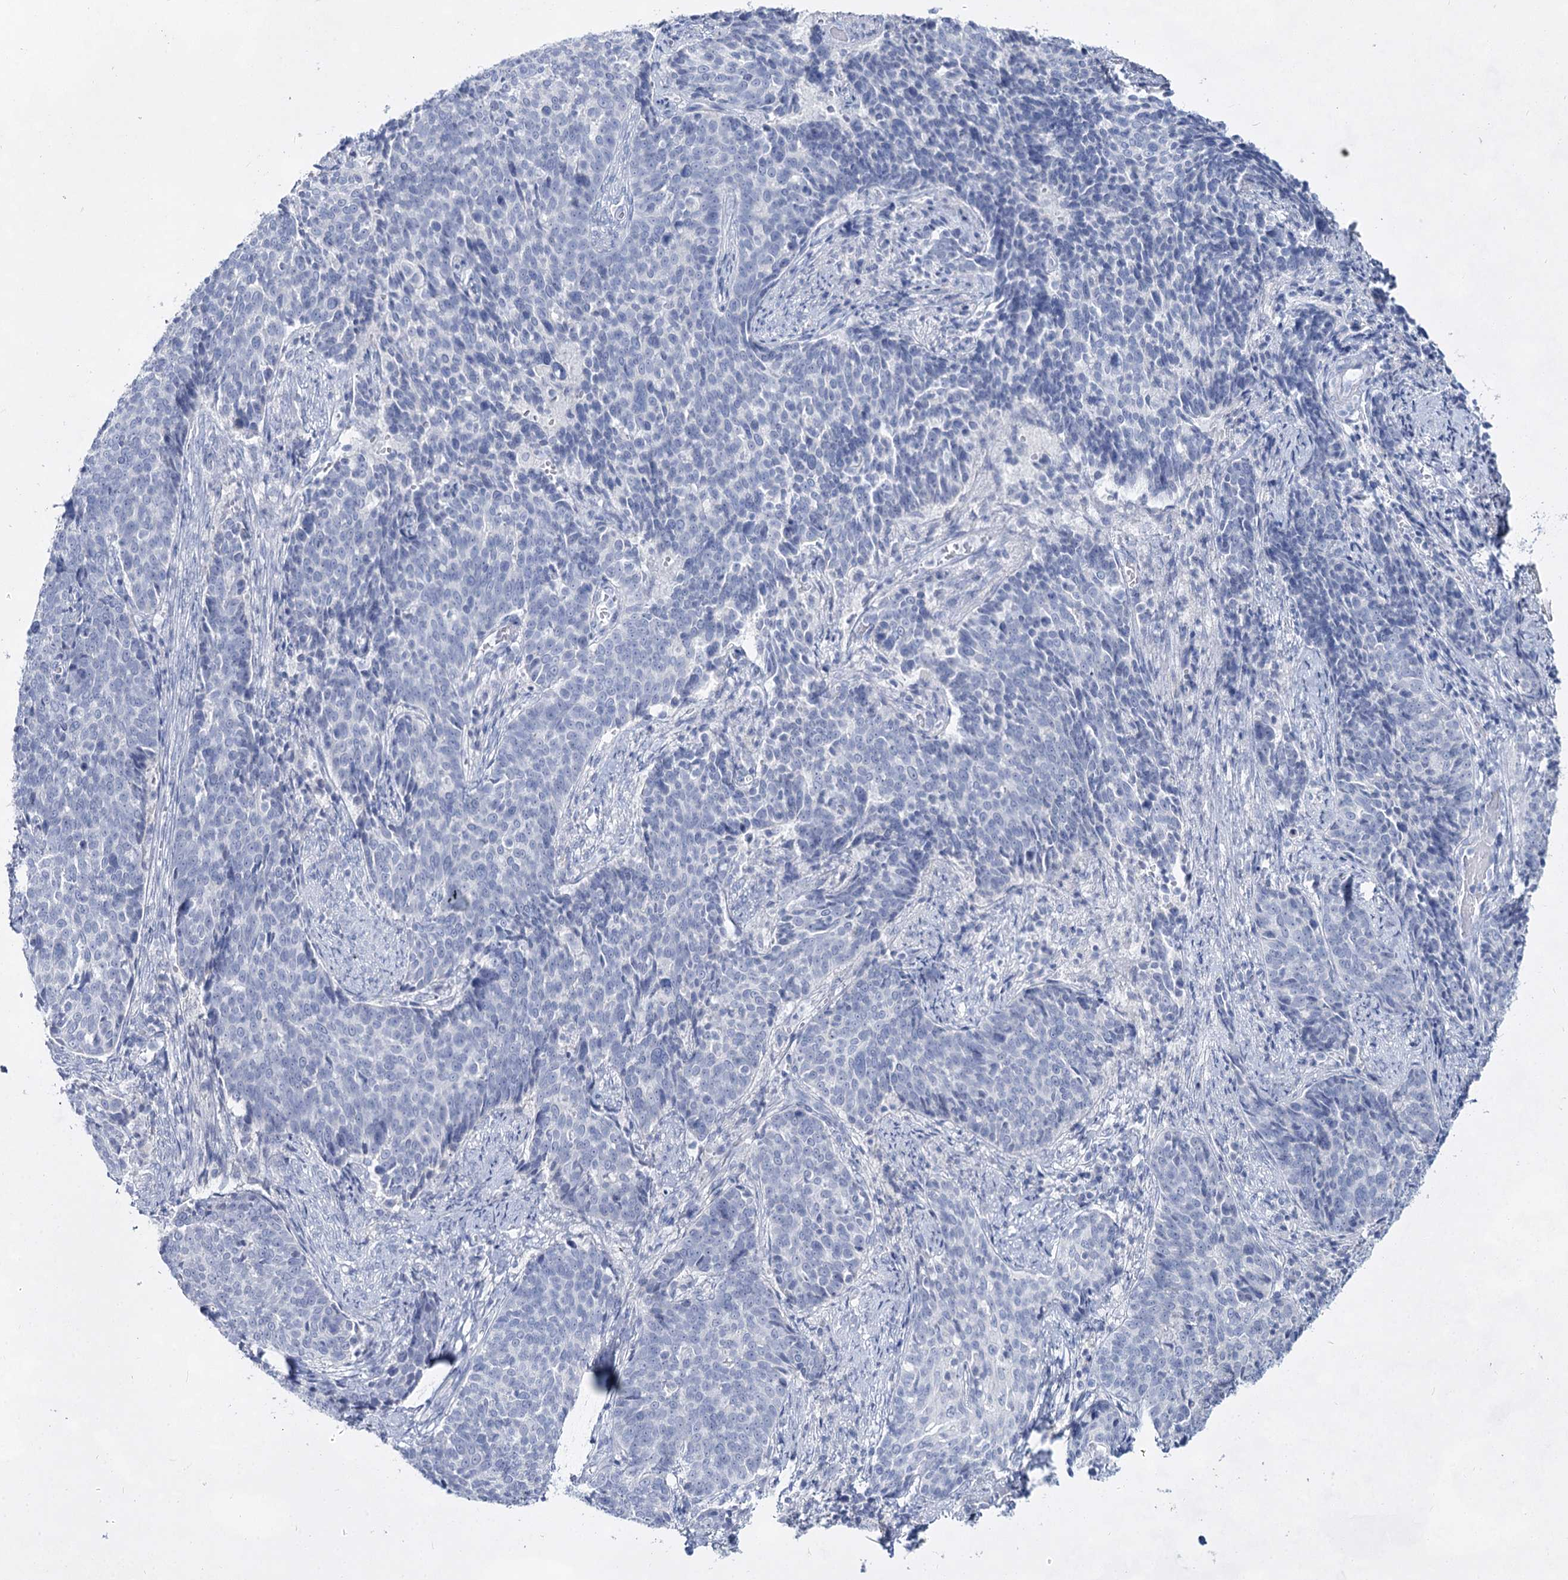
{"staining": {"intensity": "negative", "quantity": "none", "location": "none"}, "tissue": "cervical cancer", "cell_type": "Tumor cells", "image_type": "cancer", "snomed": [{"axis": "morphology", "description": "Squamous cell carcinoma, NOS"}, {"axis": "topography", "description": "Cervix"}], "caption": "IHC of squamous cell carcinoma (cervical) displays no expression in tumor cells. (DAB (3,3'-diaminobenzidine) immunohistochemistry with hematoxylin counter stain).", "gene": "SLC17A2", "patient": {"sex": "female", "age": 39}}